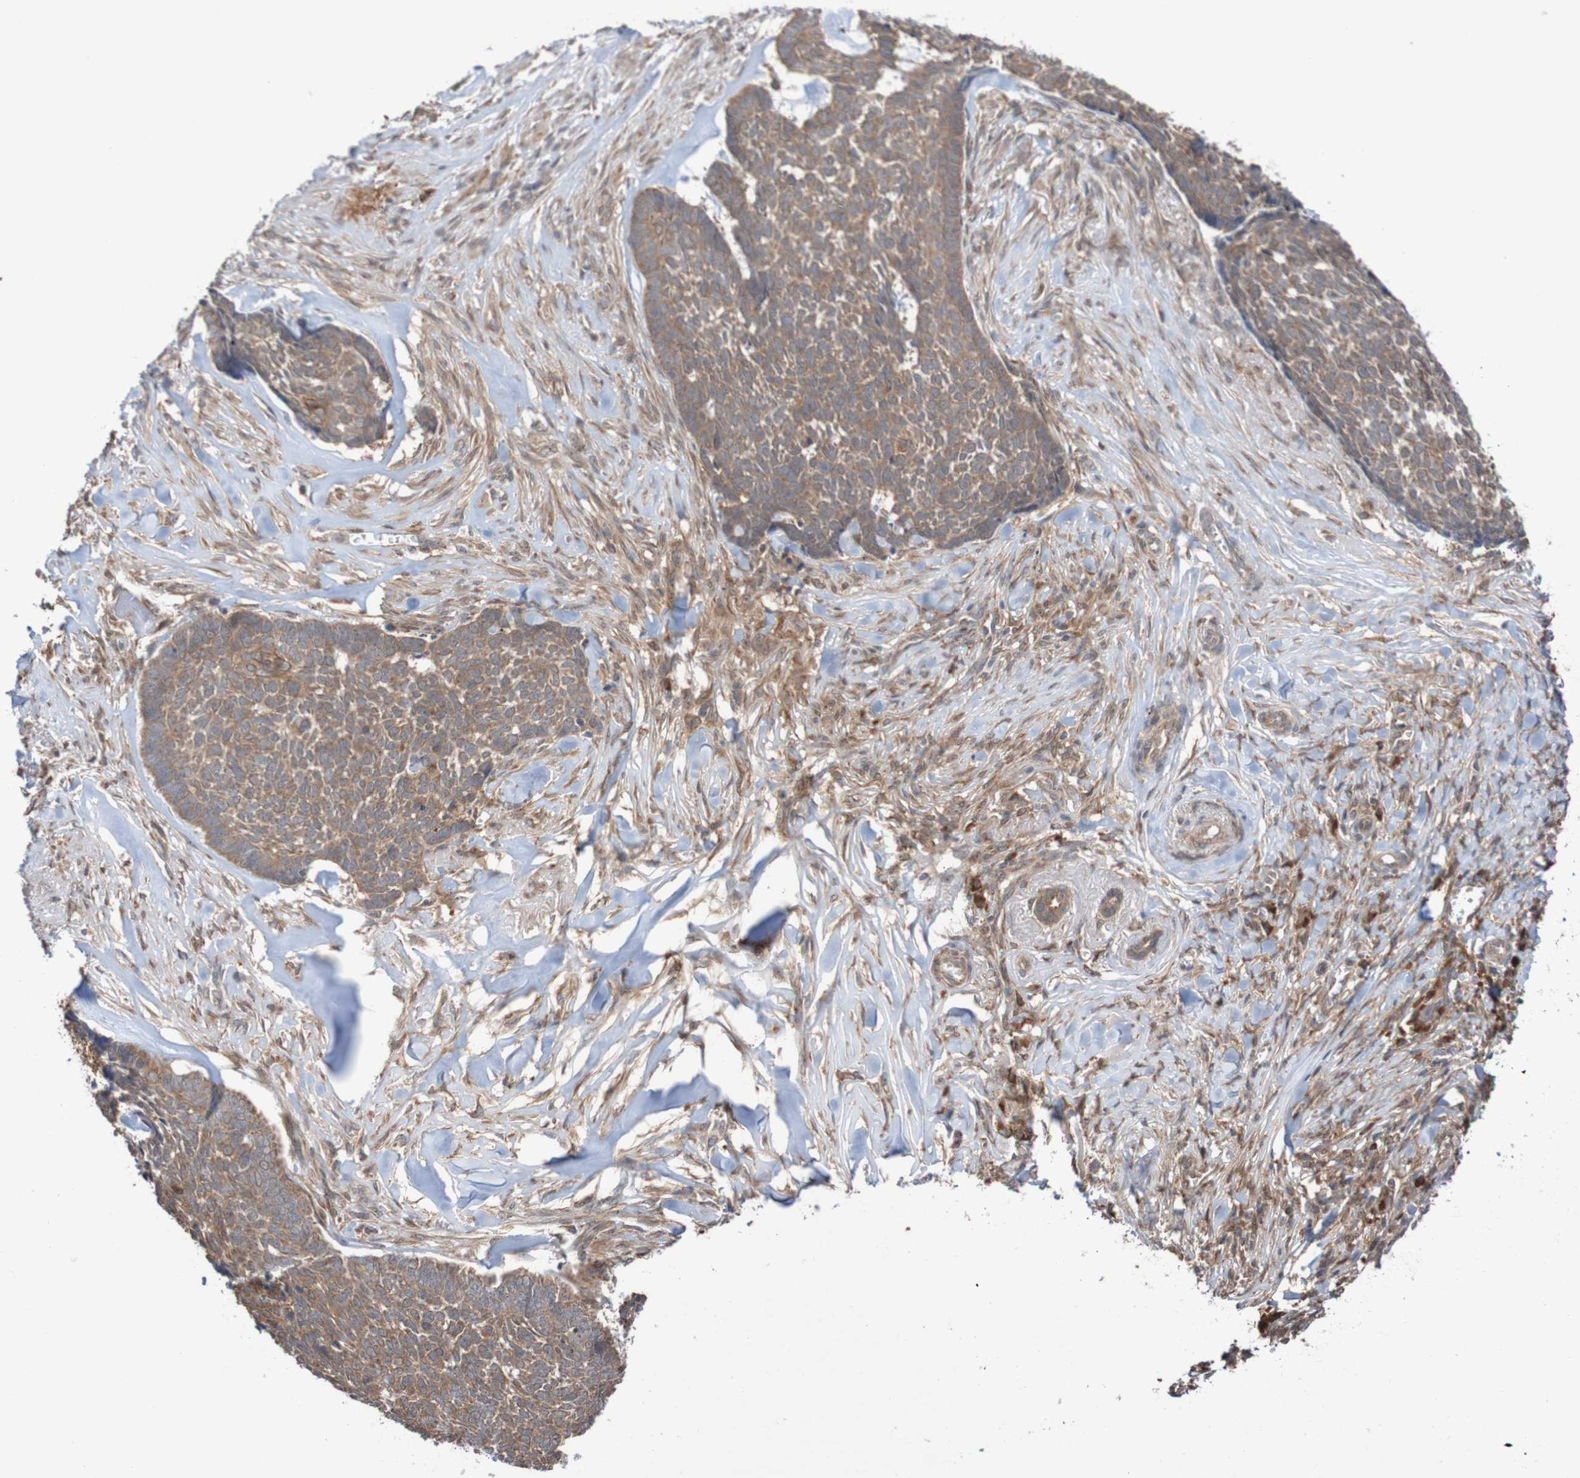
{"staining": {"intensity": "moderate", "quantity": ">75%", "location": "cytoplasmic/membranous"}, "tissue": "skin cancer", "cell_type": "Tumor cells", "image_type": "cancer", "snomed": [{"axis": "morphology", "description": "Basal cell carcinoma"}, {"axis": "topography", "description": "Skin"}], "caption": "The micrograph reveals staining of basal cell carcinoma (skin), revealing moderate cytoplasmic/membranous protein staining (brown color) within tumor cells. (DAB (3,3'-diaminobenzidine) = brown stain, brightfield microscopy at high magnification).", "gene": "PHPT1", "patient": {"sex": "male", "age": 84}}